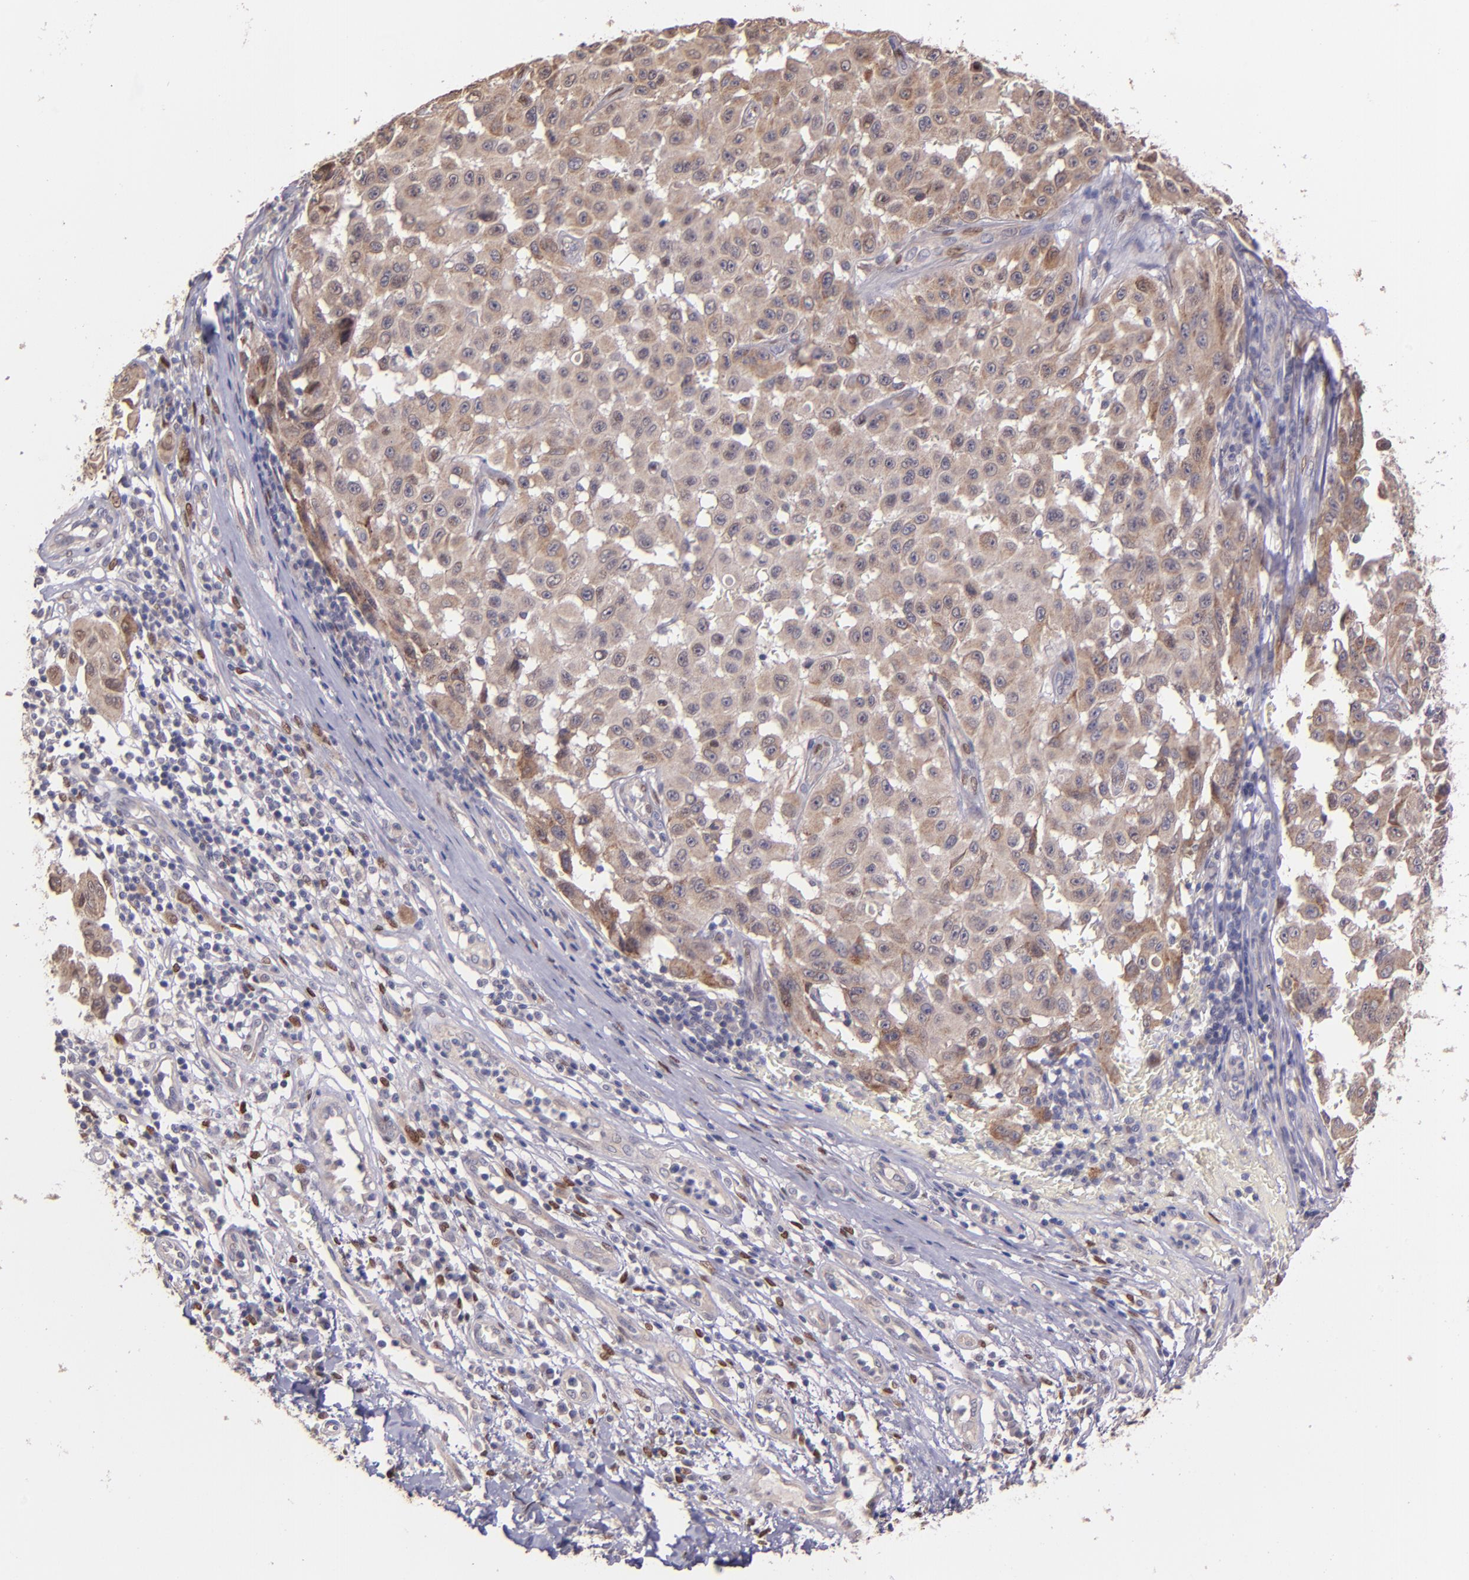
{"staining": {"intensity": "moderate", "quantity": "25%-75%", "location": "cytoplasmic/membranous"}, "tissue": "melanoma", "cell_type": "Tumor cells", "image_type": "cancer", "snomed": [{"axis": "morphology", "description": "Malignant melanoma, NOS"}, {"axis": "topography", "description": "Skin"}], "caption": "IHC micrograph of human melanoma stained for a protein (brown), which shows medium levels of moderate cytoplasmic/membranous staining in approximately 25%-75% of tumor cells.", "gene": "NUP62CL", "patient": {"sex": "male", "age": 30}}